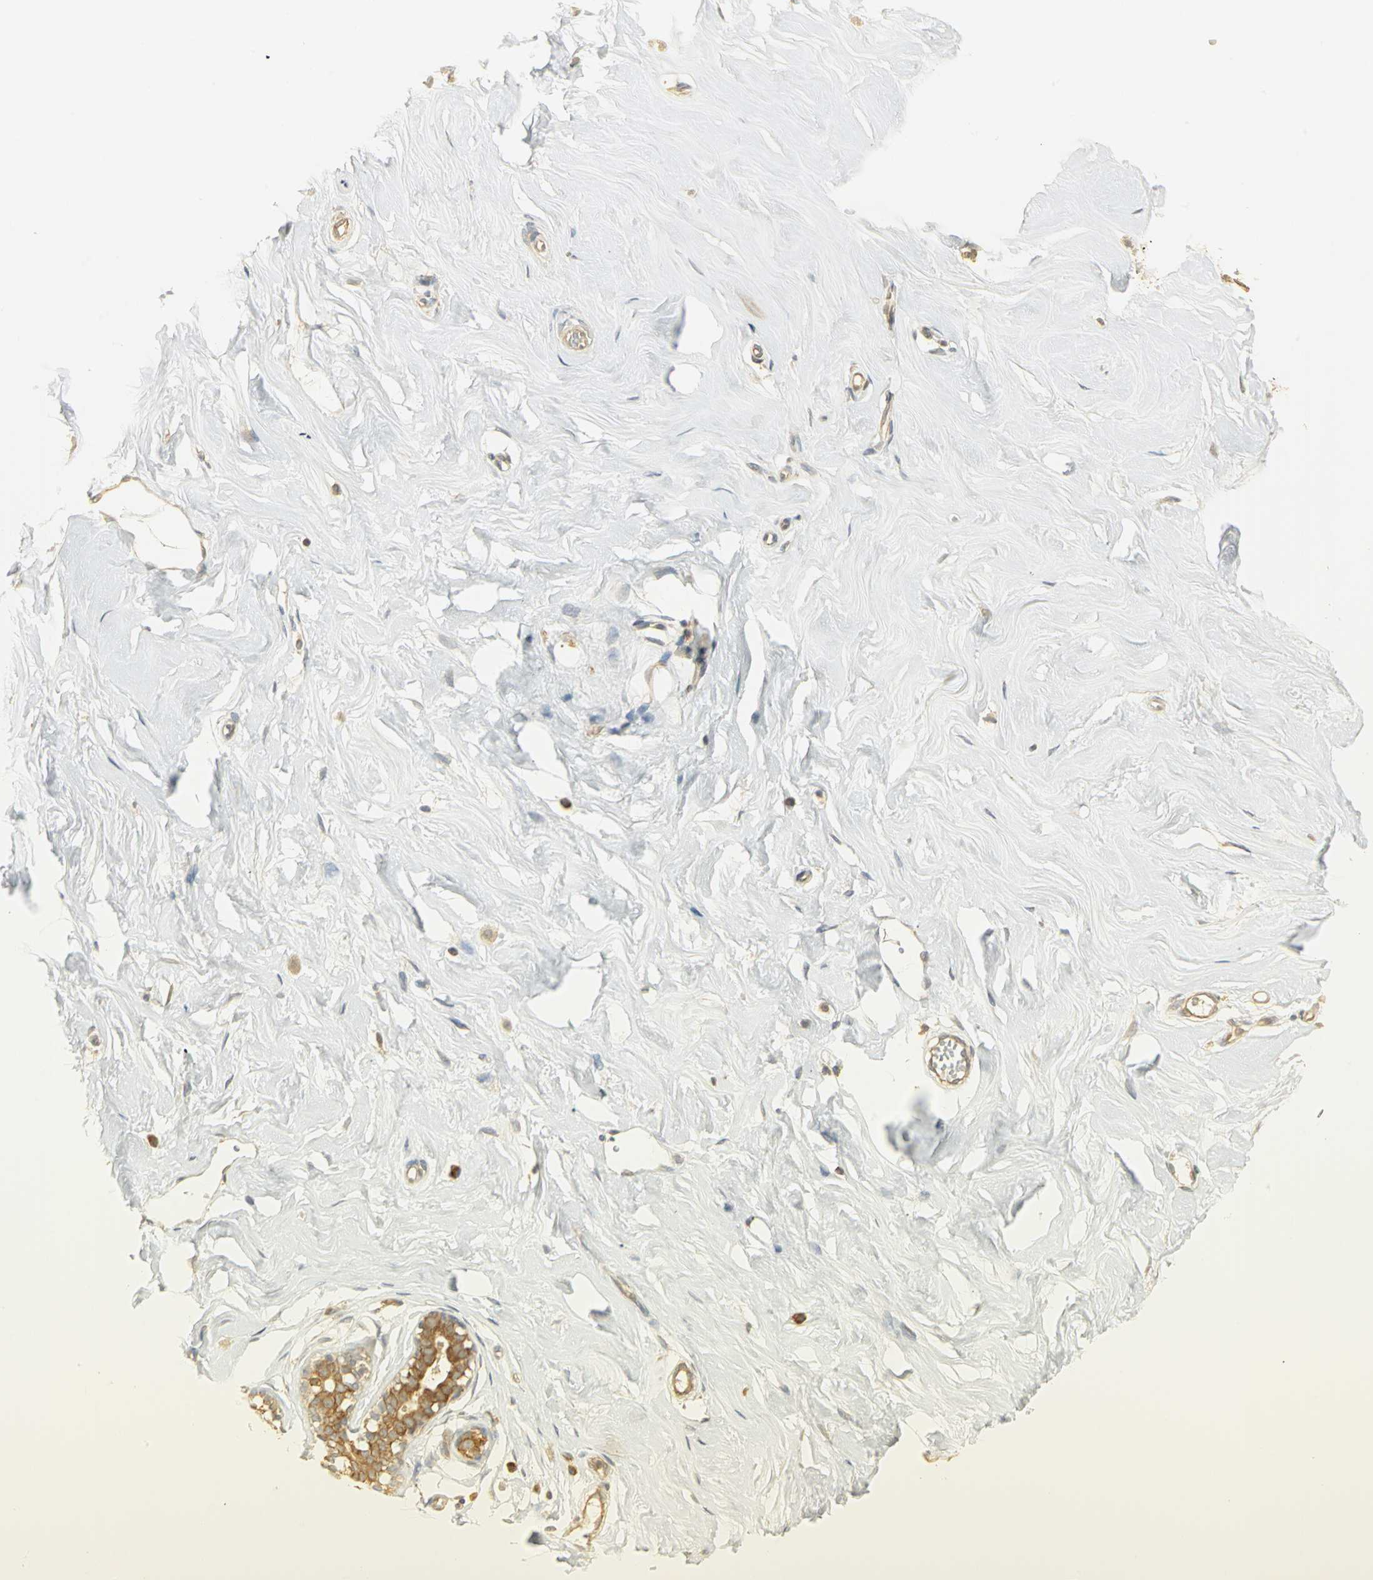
{"staining": {"intensity": "moderate", "quantity": ">75%", "location": "cytoplasmic/membranous"}, "tissue": "breast", "cell_type": "Adipocytes", "image_type": "normal", "snomed": [{"axis": "morphology", "description": "Normal tissue, NOS"}, {"axis": "topography", "description": "Breast"}], "caption": "Benign breast was stained to show a protein in brown. There is medium levels of moderate cytoplasmic/membranous positivity in about >75% of adipocytes. (DAB (3,3'-diaminobenzidine) = brown stain, brightfield microscopy at high magnification).", "gene": "RARS1", "patient": {"sex": "female", "age": 23}}